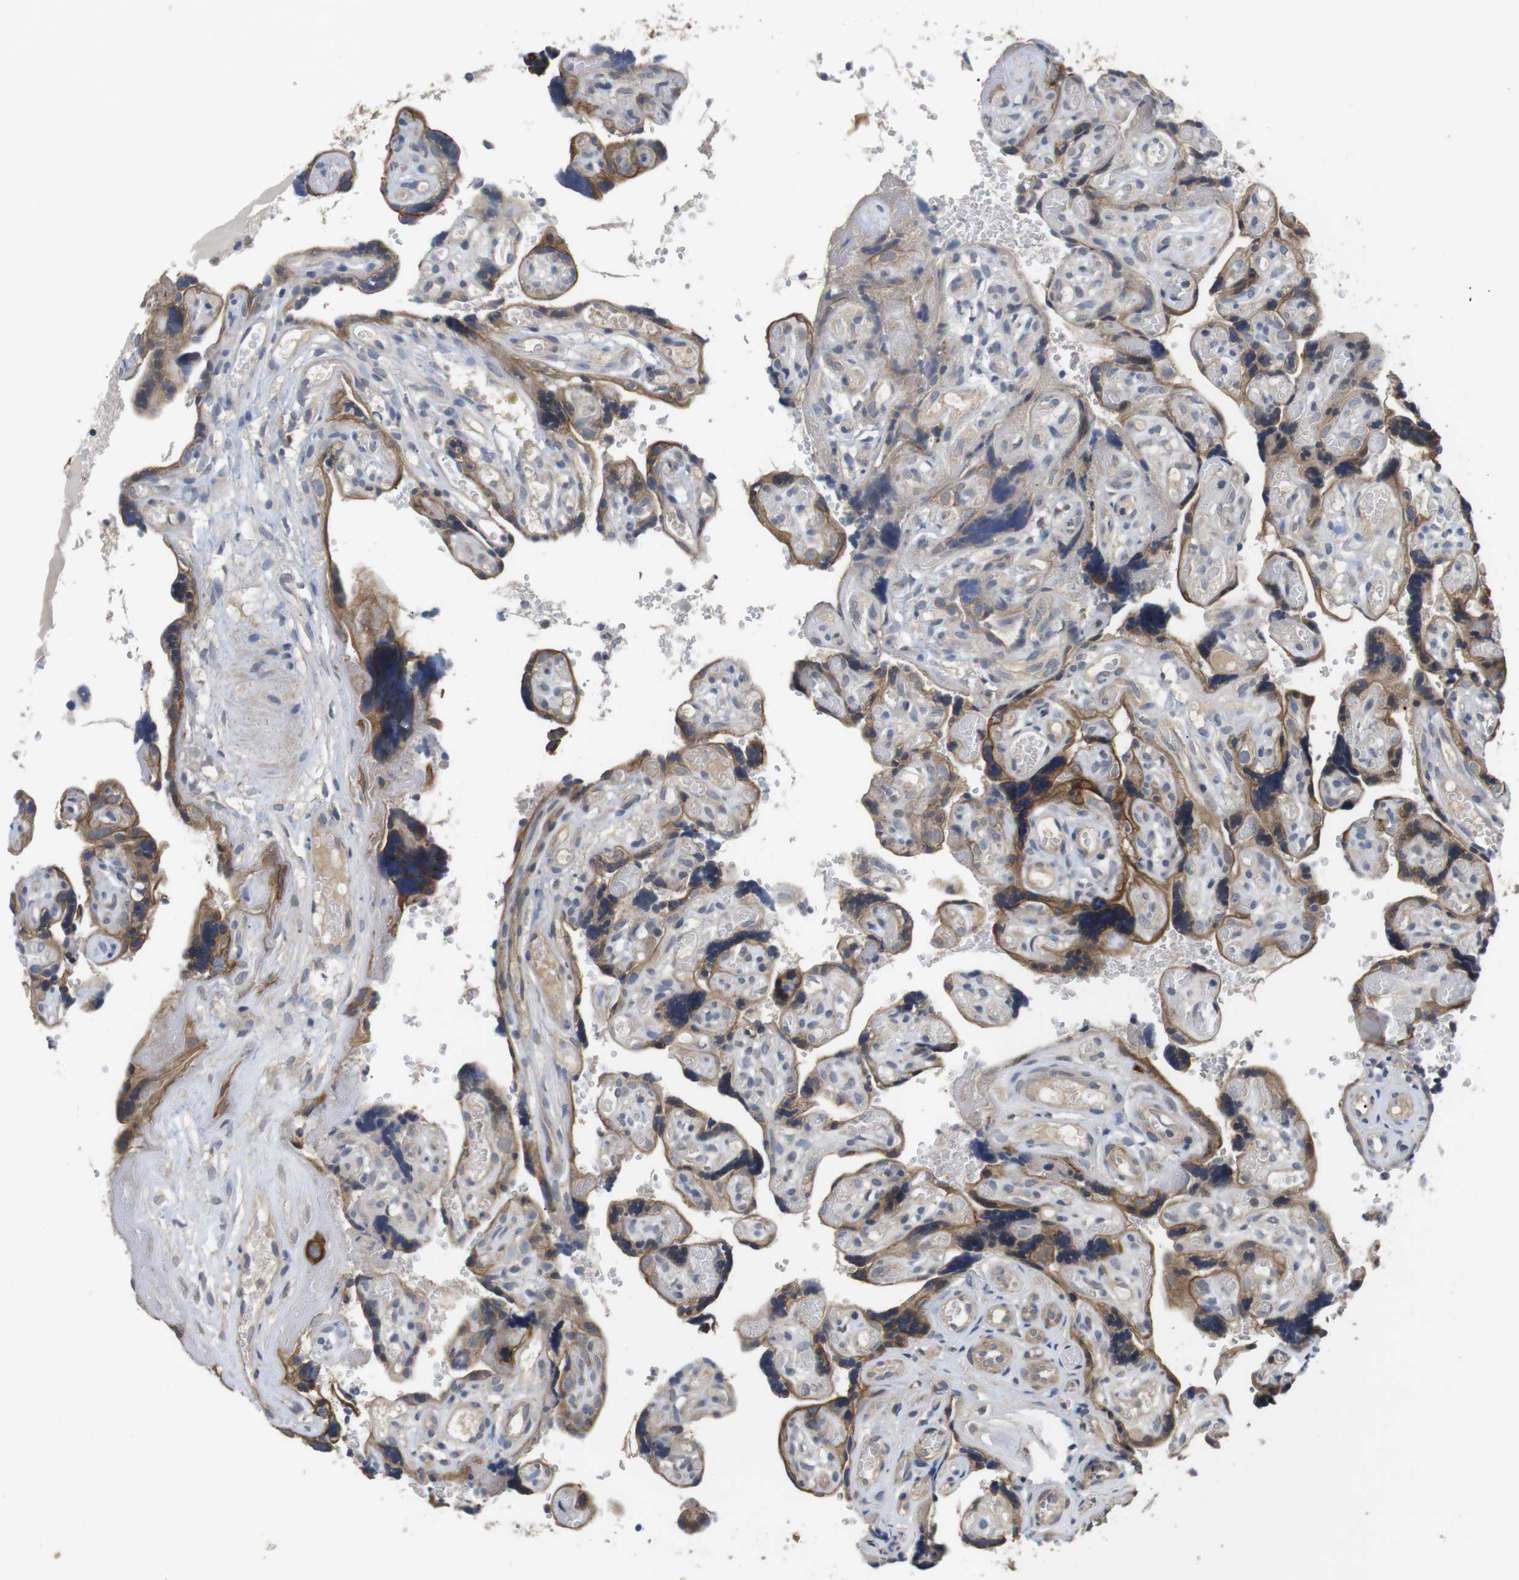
{"staining": {"intensity": "strong", "quantity": "25%-75%", "location": "cytoplasmic/membranous"}, "tissue": "placenta", "cell_type": "Decidual cells", "image_type": "normal", "snomed": [{"axis": "morphology", "description": "Normal tissue, NOS"}, {"axis": "topography", "description": "Placenta"}], "caption": "Immunohistochemical staining of unremarkable placenta reveals high levels of strong cytoplasmic/membranous staining in about 25%-75% of decidual cells.", "gene": "ADGRL3", "patient": {"sex": "female", "age": 30}}